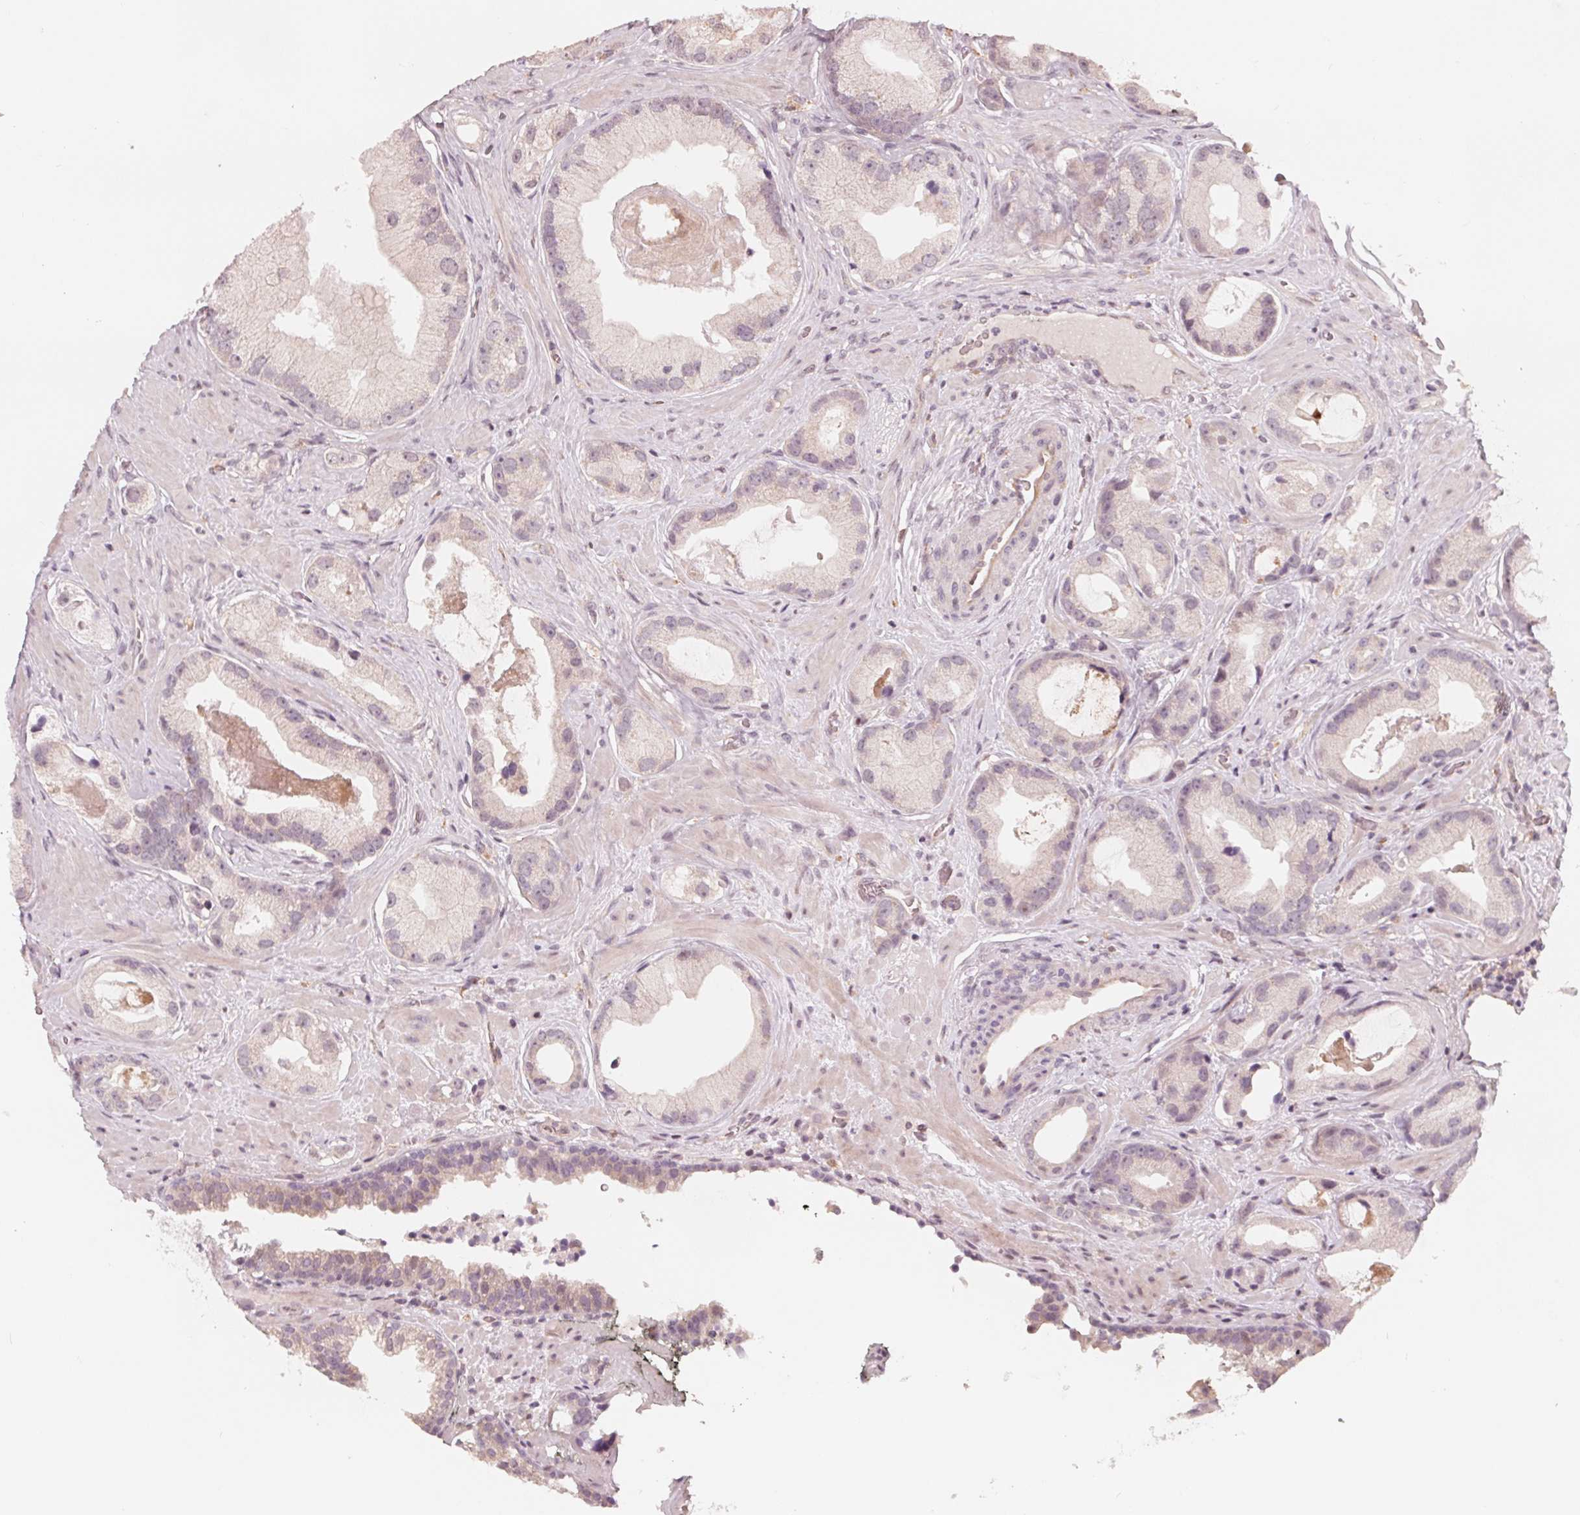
{"staining": {"intensity": "negative", "quantity": "none", "location": "none"}, "tissue": "prostate cancer", "cell_type": "Tumor cells", "image_type": "cancer", "snomed": [{"axis": "morphology", "description": "Adenocarcinoma, Low grade"}, {"axis": "topography", "description": "Prostate"}], "caption": "The immunohistochemistry (IHC) micrograph has no significant expression in tumor cells of prostate cancer tissue.", "gene": "IL9R", "patient": {"sex": "male", "age": 62}}